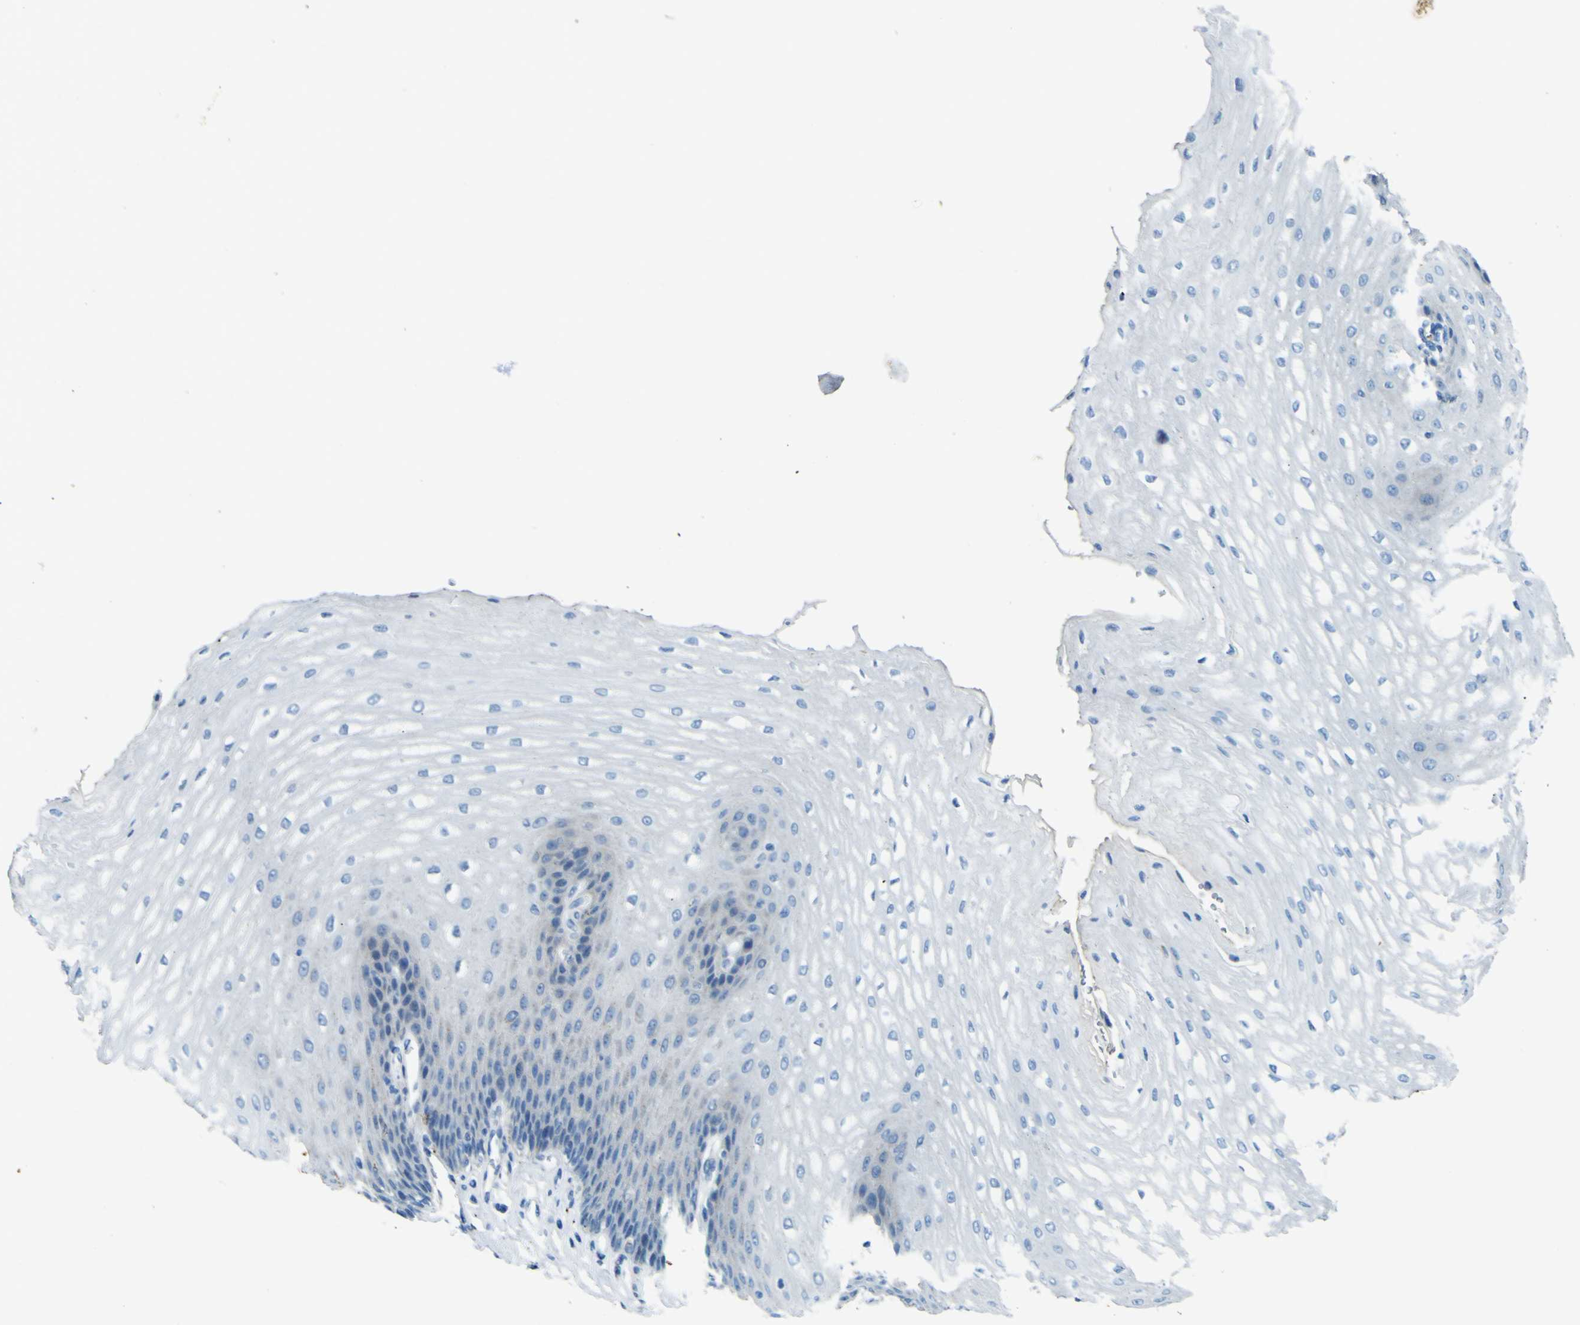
{"staining": {"intensity": "negative", "quantity": "none", "location": "none"}, "tissue": "esophagus", "cell_type": "Squamous epithelial cells", "image_type": "normal", "snomed": [{"axis": "morphology", "description": "Normal tissue, NOS"}, {"axis": "topography", "description": "Esophagus"}], "caption": "The image displays no significant staining in squamous epithelial cells of esophagus.", "gene": "PDE9A", "patient": {"sex": "male", "age": 54}}